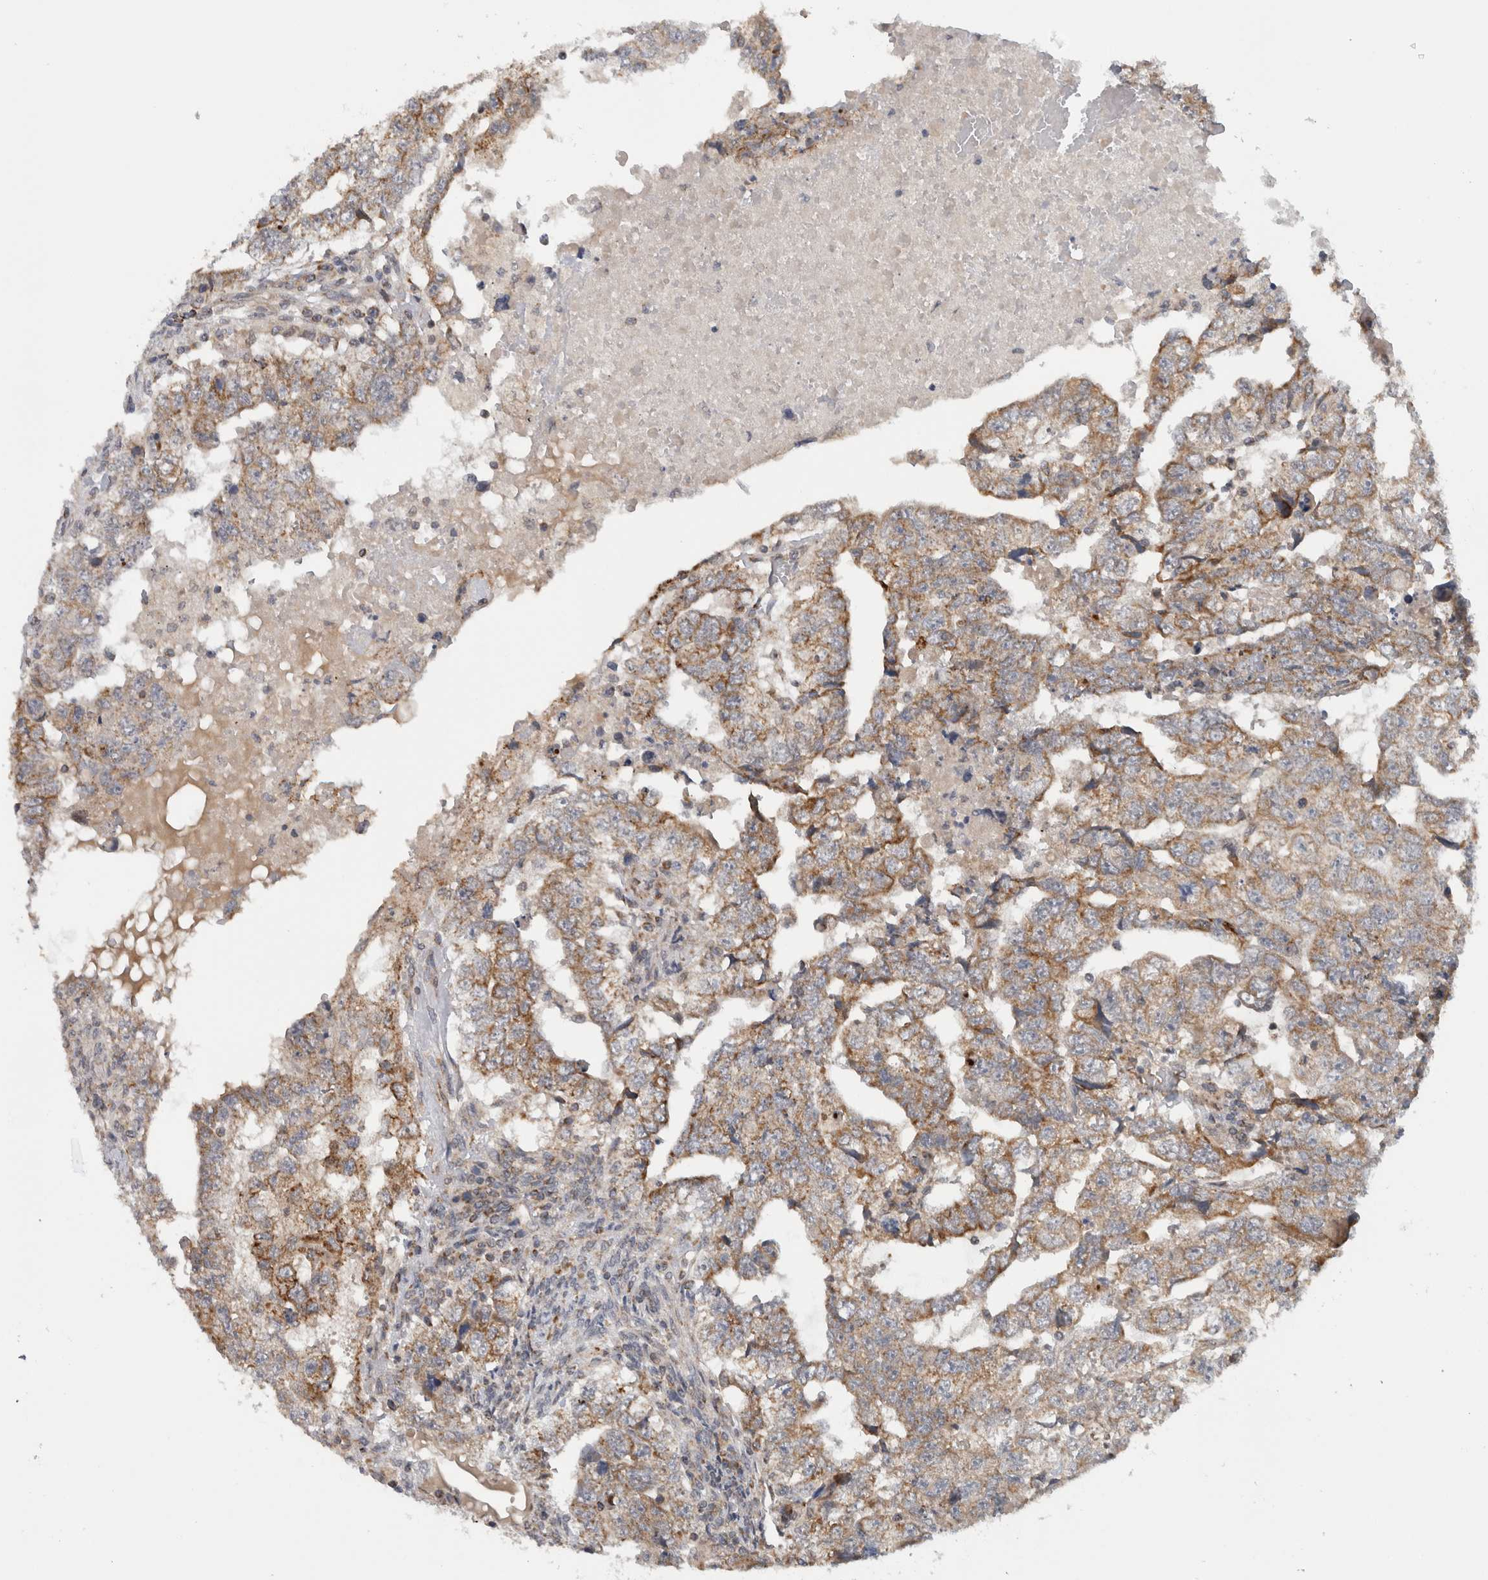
{"staining": {"intensity": "moderate", "quantity": ">75%", "location": "cytoplasmic/membranous"}, "tissue": "testis cancer", "cell_type": "Tumor cells", "image_type": "cancer", "snomed": [{"axis": "morphology", "description": "Carcinoma, Embryonal, NOS"}, {"axis": "topography", "description": "Testis"}], "caption": "DAB (3,3'-diaminobenzidine) immunohistochemical staining of human embryonal carcinoma (testis) displays moderate cytoplasmic/membranous protein staining in approximately >75% of tumor cells.", "gene": "CMC2", "patient": {"sex": "male", "age": 36}}